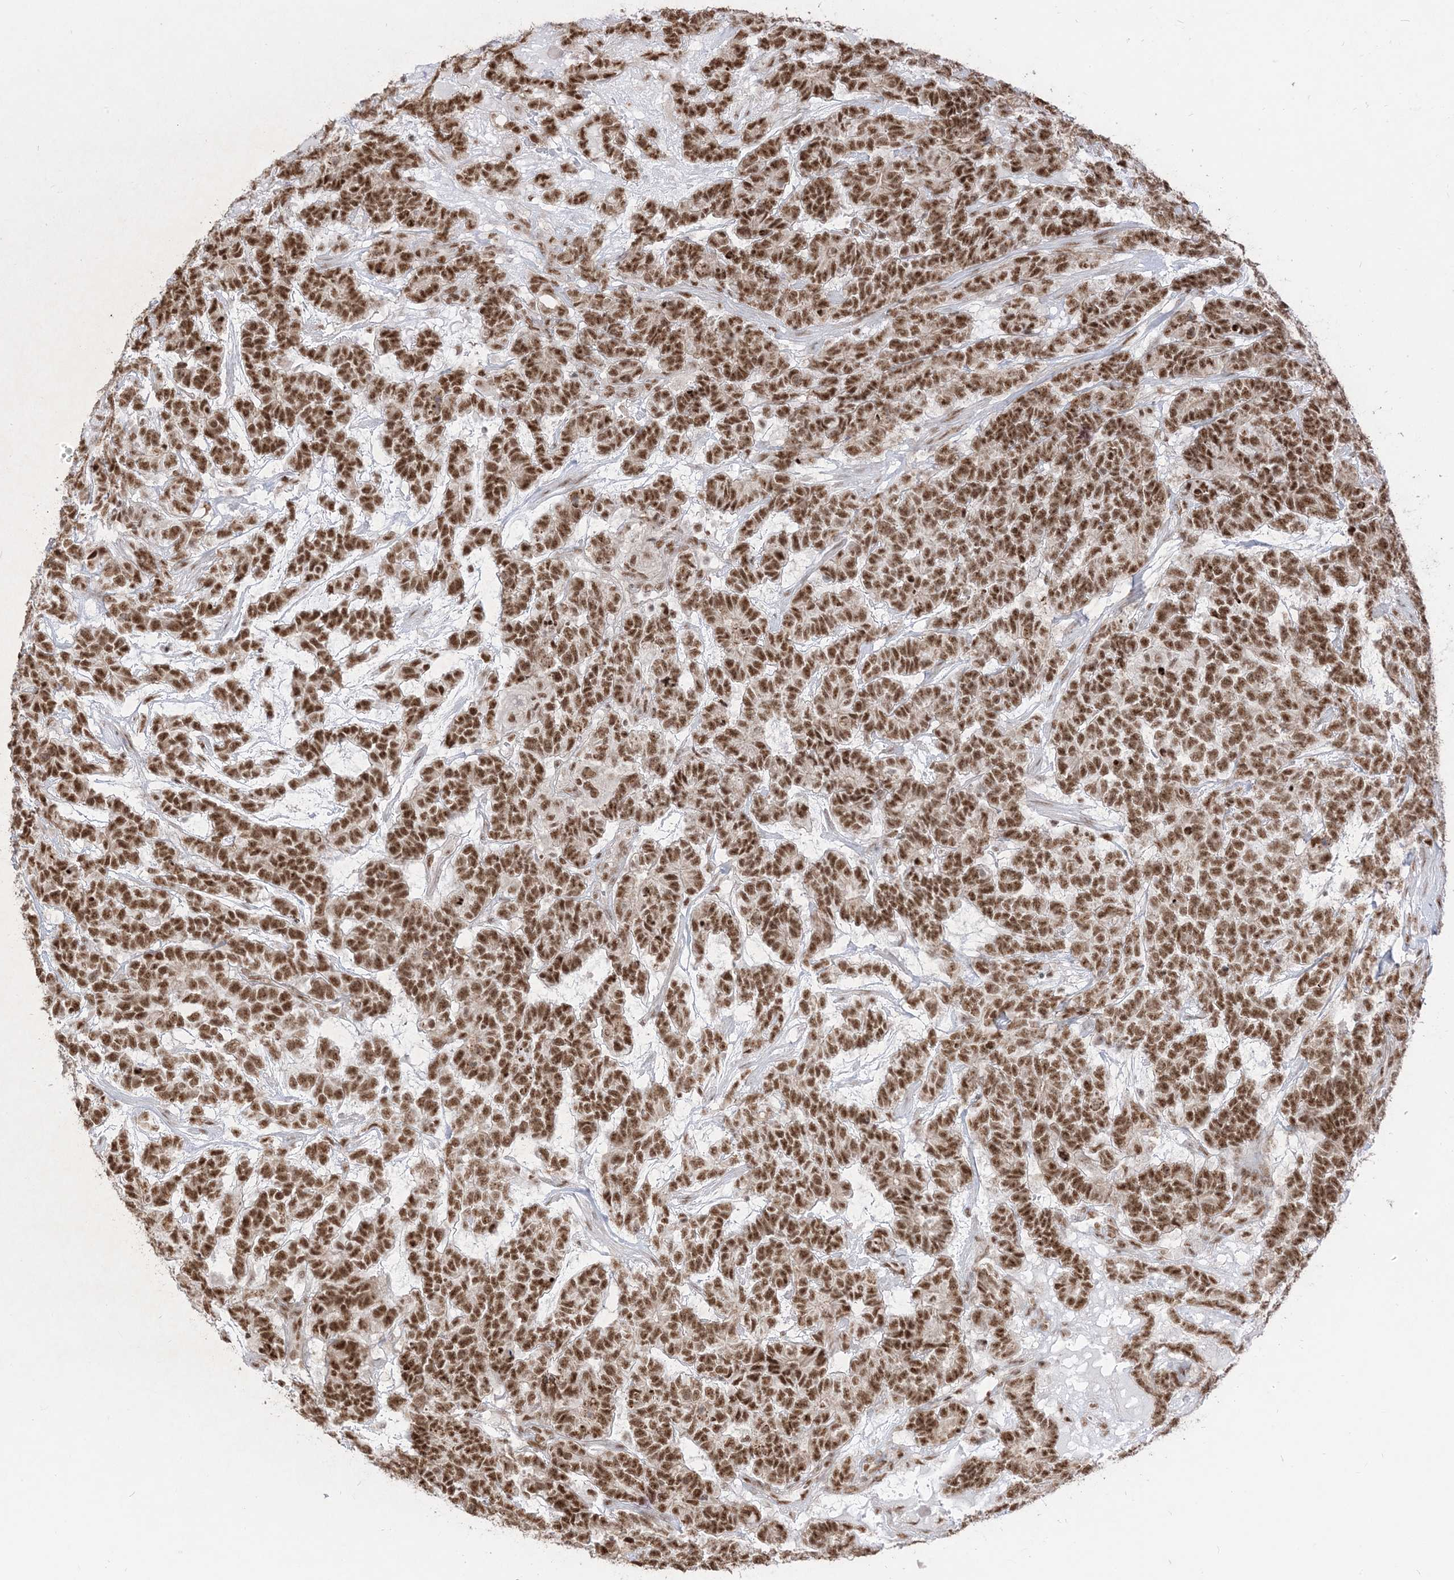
{"staining": {"intensity": "strong", "quantity": ">75%", "location": "nuclear"}, "tissue": "testis cancer", "cell_type": "Tumor cells", "image_type": "cancer", "snomed": [{"axis": "morphology", "description": "Carcinoma, Embryonal, NOS"}, {"axis": "topography", "description": "Testis"}], "caption": "Embryonal carcinoma (testis) was stained to show a protein in brown. There is high levels of strong nuclear positivity in about >75% of tumor cells.", "gene": "ARGLU1", "patient": {"sex": "male", "age": 26}}